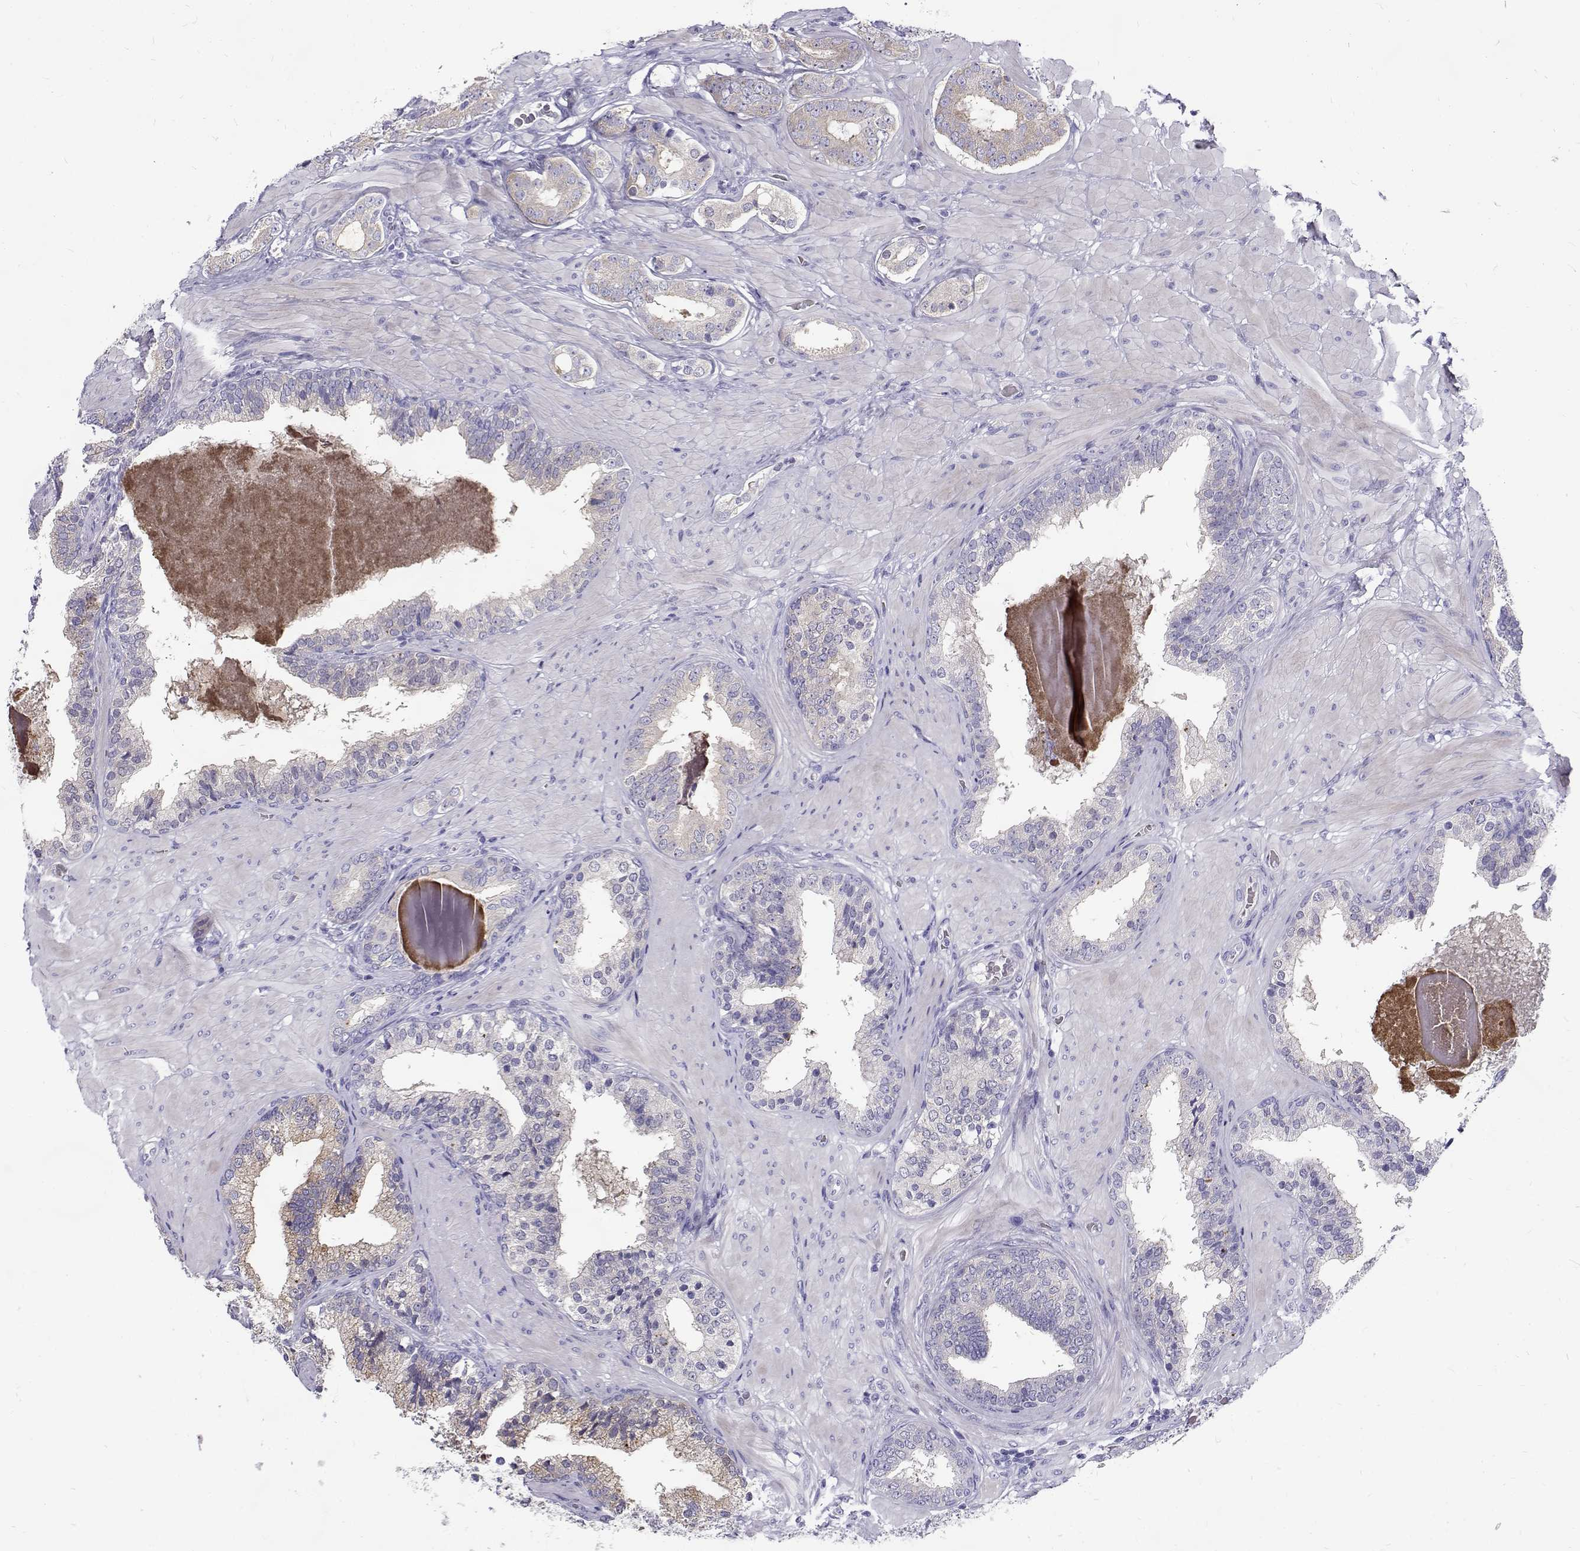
{"staining": {"intensity": "negative", "quantity": "none", "location": "none"}, "tissue": "prostate cancer", "cell_type": "Tumor cells", "image_type": "cancer", "snomed": [{"axis": "morphology", "description": "Adenocarcinoma, Low grade"}, {"axis": "topography", "description": "Prostate"}], "caption": "Human prostate cancer (adenocarcinoma (low-grade)) stained for a protein using immunohistochemistry (IHC) demonstrates no staining in tumor cells.", "gene": "IGSF1", "patient": {"sex": "male", "age": 60}}